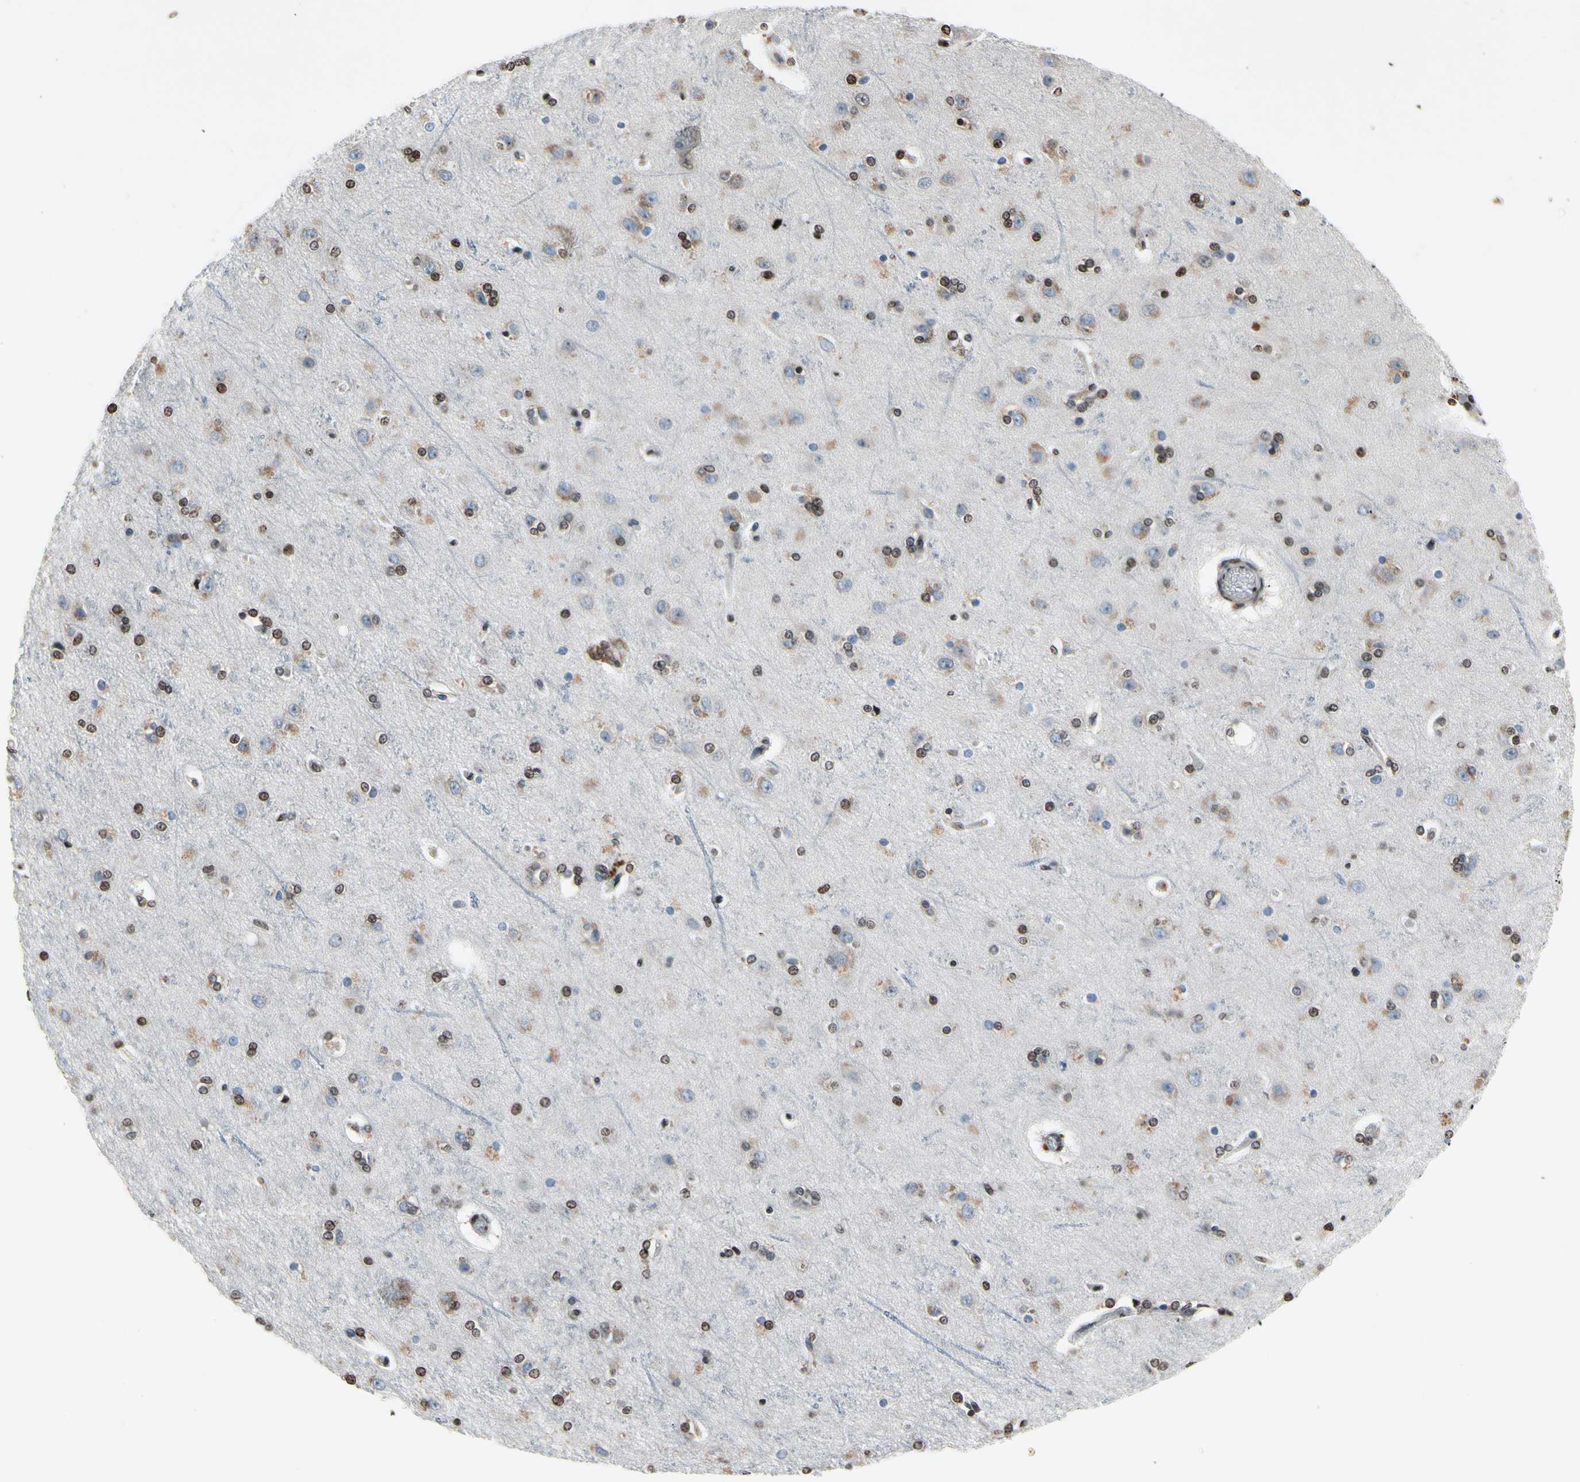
{"staining": {"intensity": "moderate", "quantity": "25%-75%", "location": "nuclear"}, "tissue": "cerebral cortex", "cell_type": "Endothelial cells", "image_type": "normal", "snomed": [{"axis": "morphology", "description": "Normal tissue, NOS"}, {"axis": "topography", "description": "Cerebral cortex"}], "caption": "Immunohistochemistry of normal cerebral cortex exhibits medium levels of moderate nuclear staining in about 25%-75% of endothelial cells.", "gene": "HIPK2", "patient": {"sex": "female", "age": 54}}